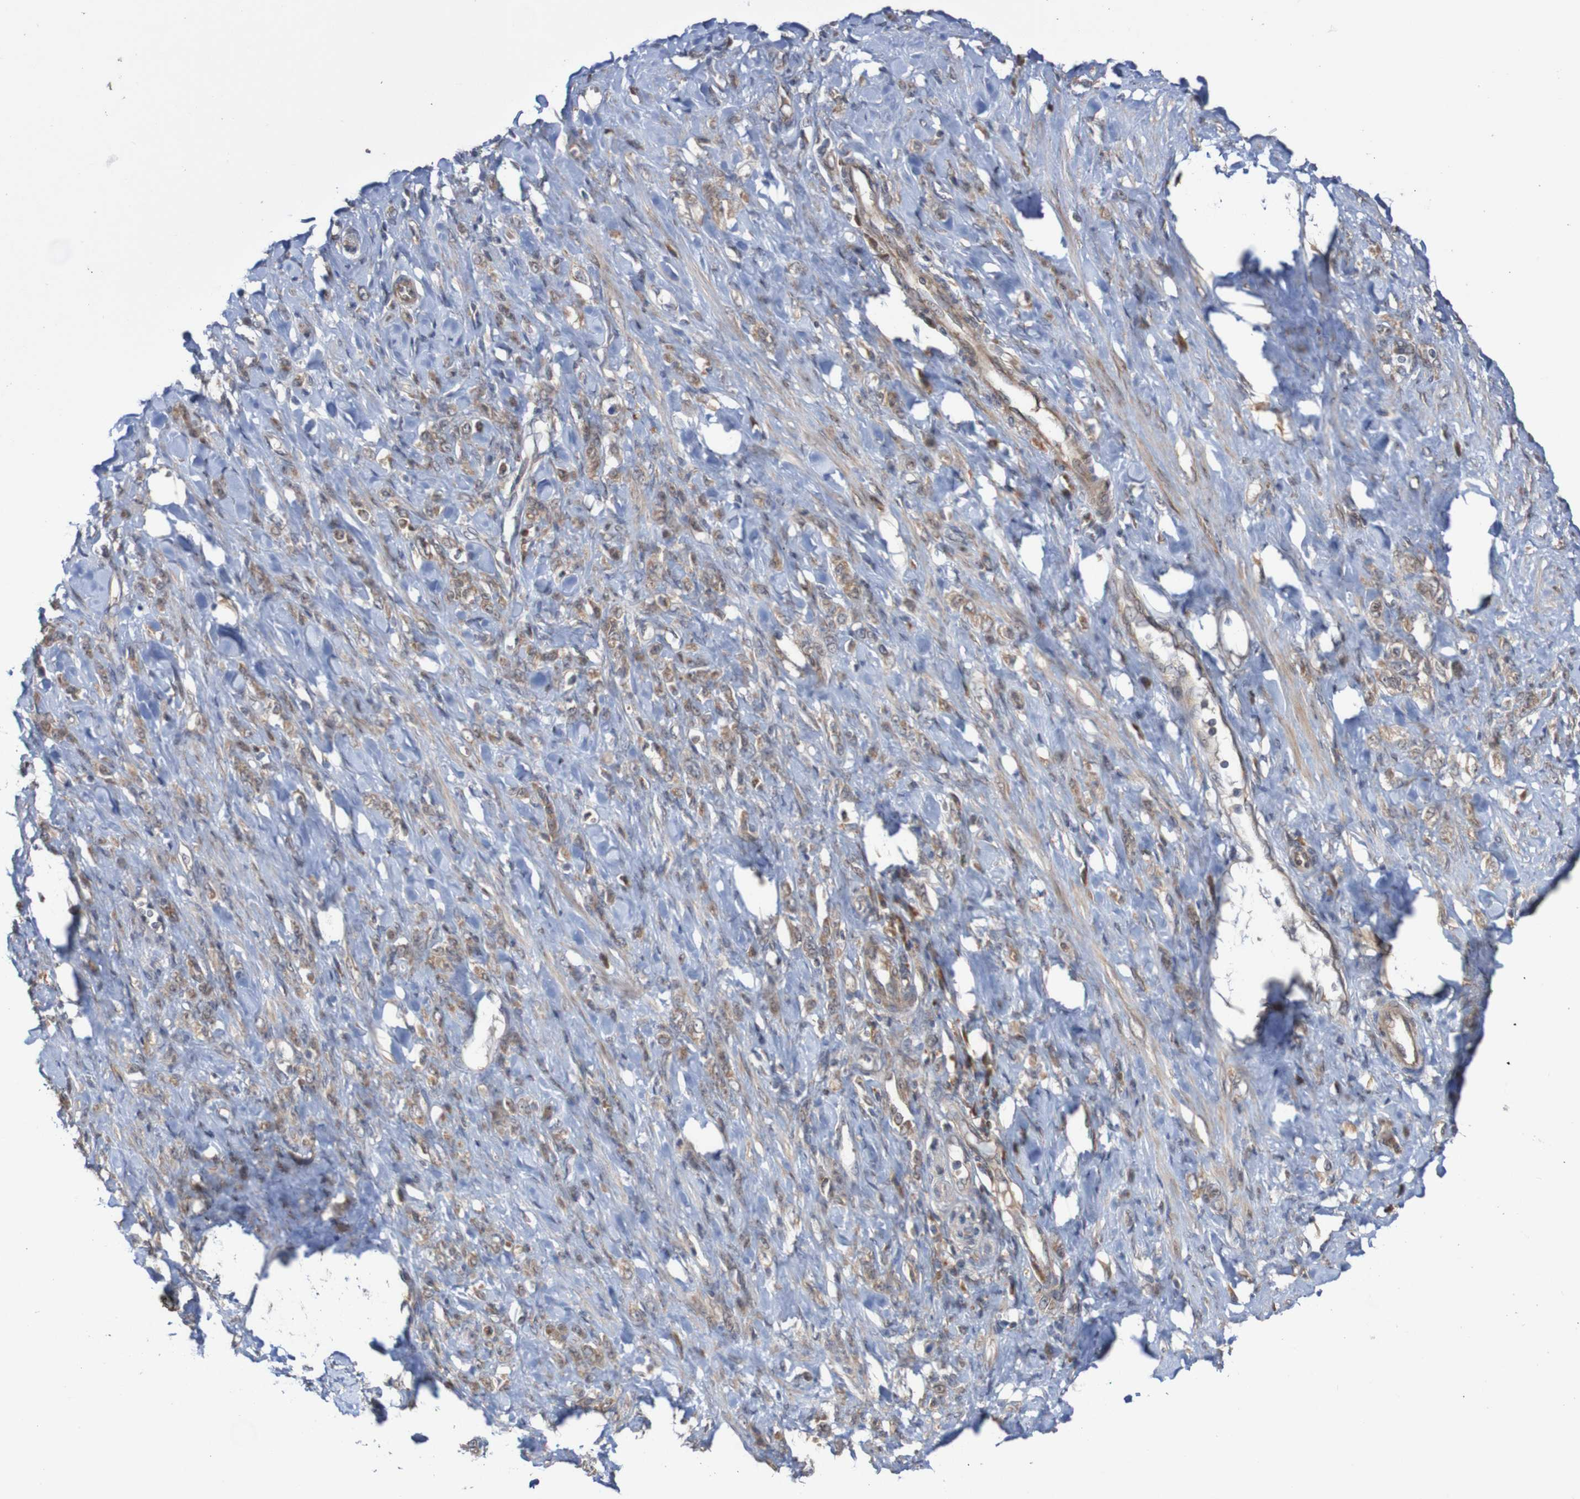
{"staining": {"intensity": "moderate", "quantity": ">75%", "location": "cytoplasmic/membranous"}, "tissue": "stomach cancer", "cell_type": "Tumor cells", "image_type": "cancer", "snomed": [{"axis": "morphology", "description": "Adenocarcinoma, NOS"}, {"axis": "topography", "description": "Stomach"}], "caption": "Immunohistochemistry (IHC) histopathology image of human stomach cancer stained for a protein (brown), which displays medium levels of moderate cytoplasmic/membranous positivity in about >75% of tumor cells.", "gene": "PHPT1", "patient": {"sex": "male", "age": 82}}